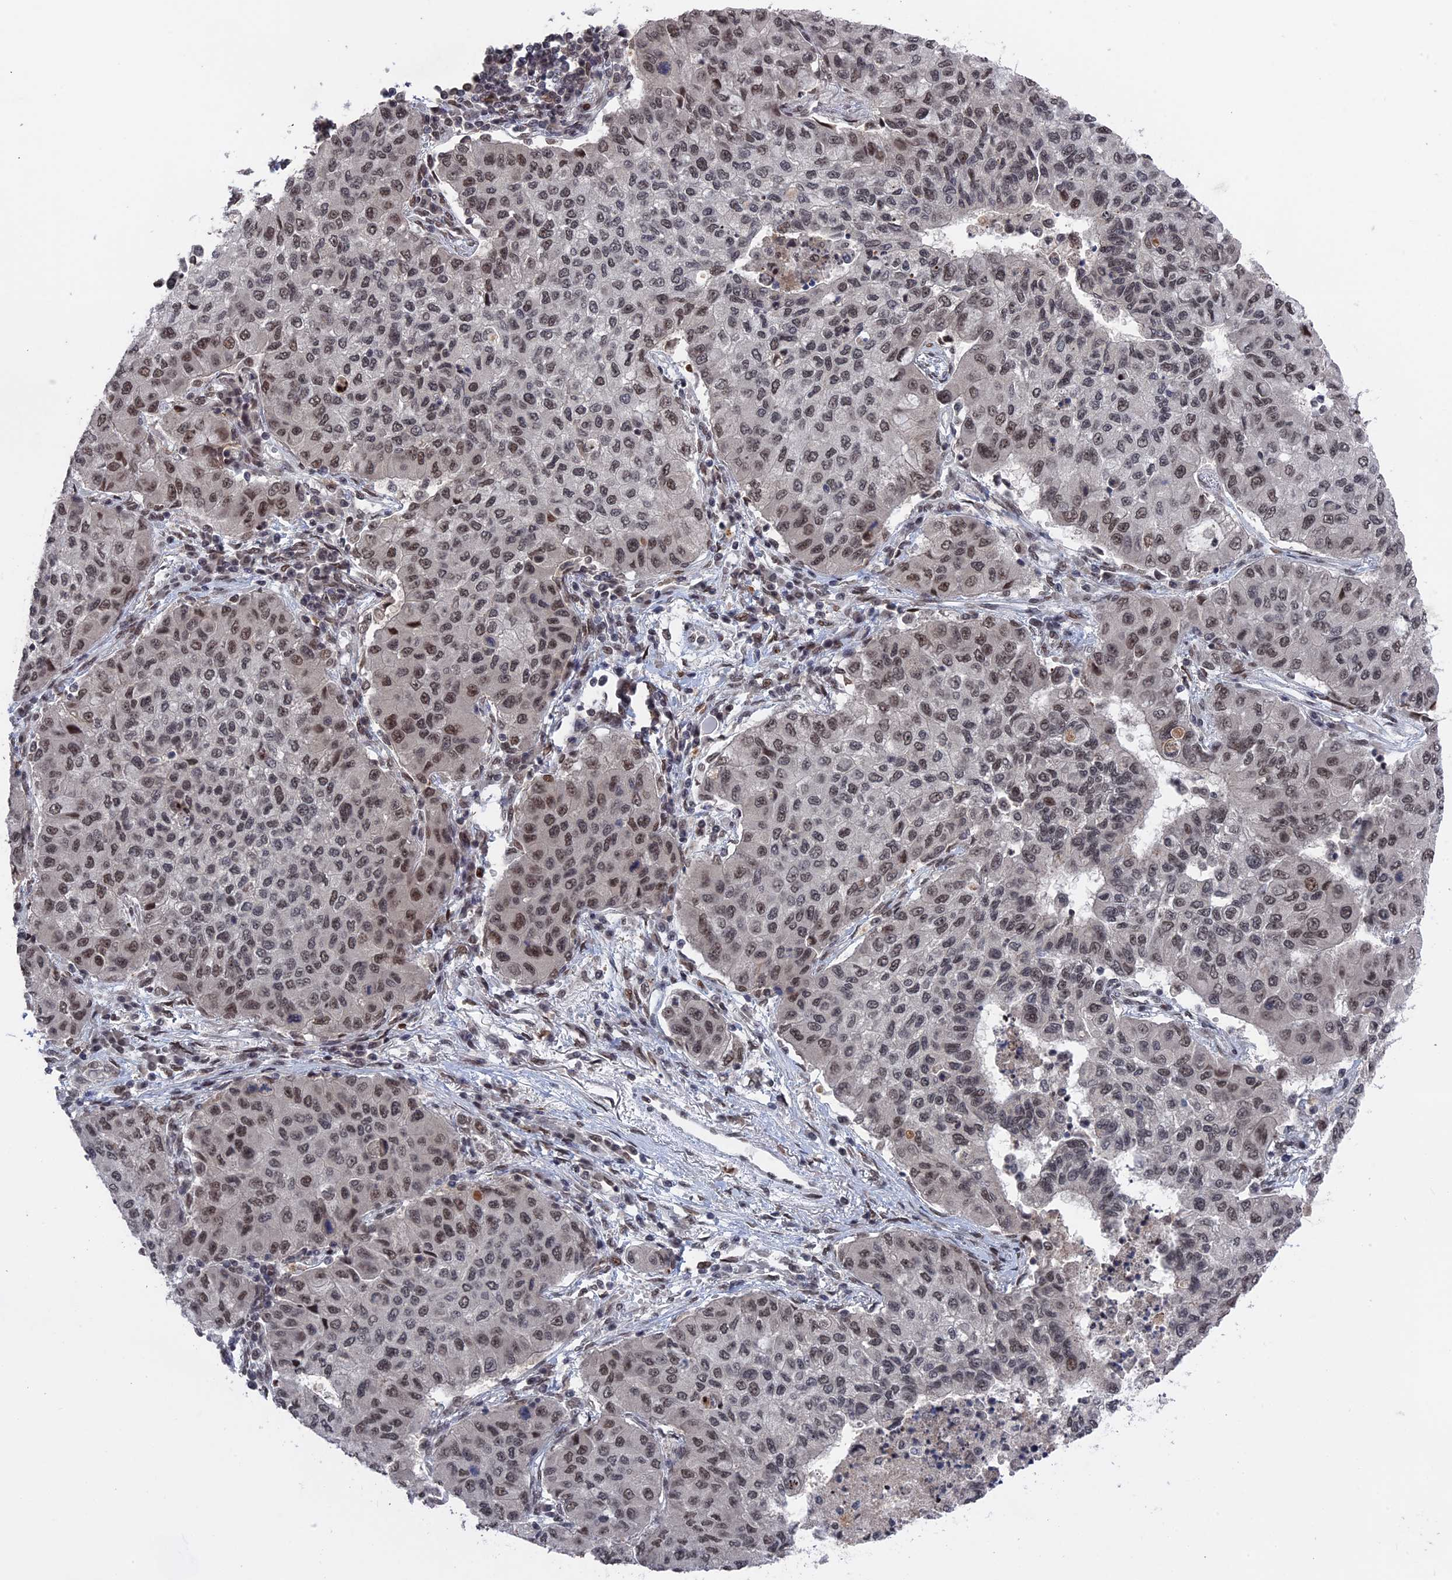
{"staining": {"intensity": "weak", "quantity": ">75%", "location": "nuclear"}, "tissue": "lung cancer", "cell_type": "Tumor cells", "image_type": "cancer", "snomed": [{"axis": "morphology", "description": "Squamous cell carcinoma, NOS"}, {"axis": "topography", "description": "Lung"}], "caption": "Weak nuclear staining for a protein is present in about >75% of tumor cells of squamous cell carcinoma (lung) using immunohistochemistry (IHC).", "gene": "NR2C2AP", "patient": {"sex": "male", "age": 74}}